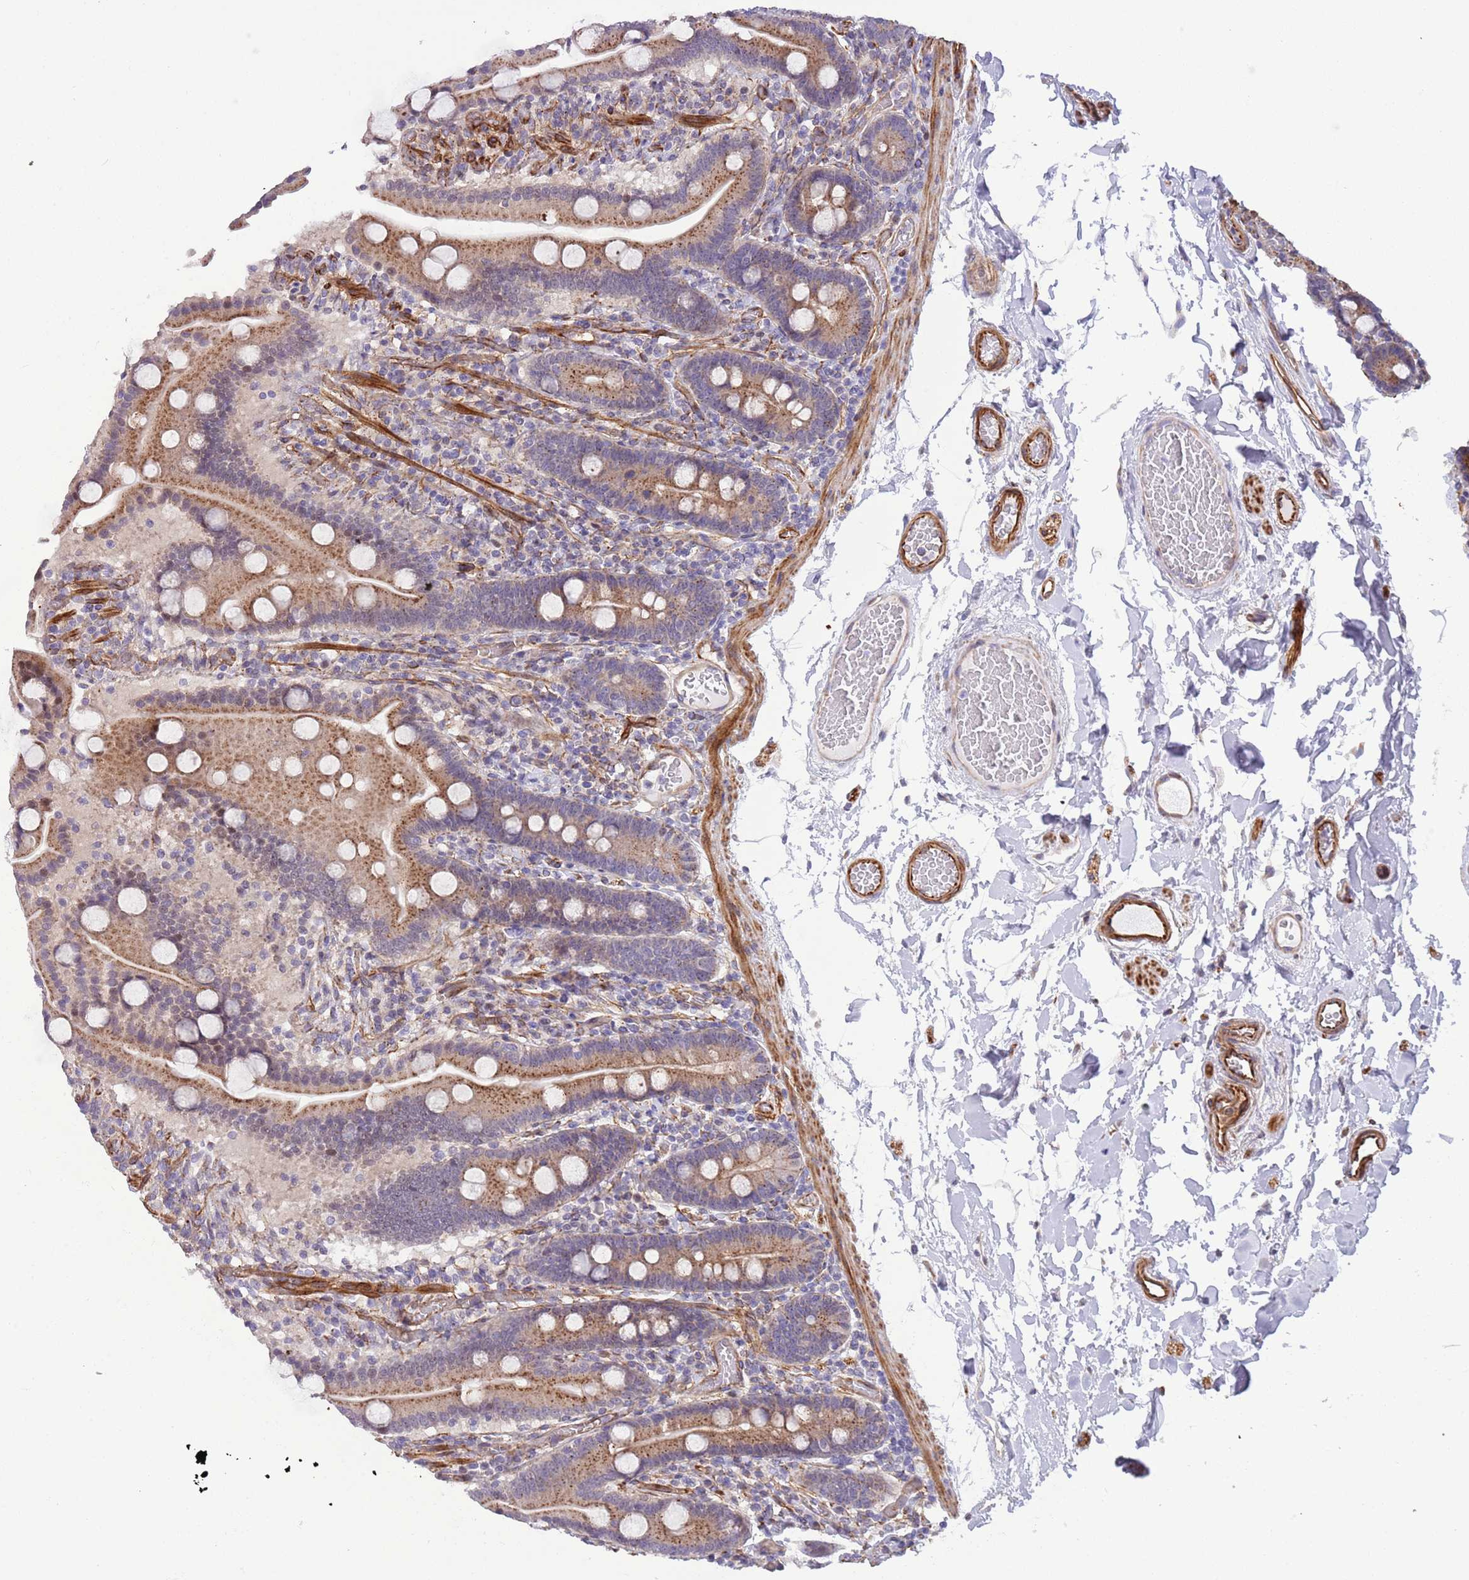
{"staining": {"intensity": "moderate", "quantity": "25%-75%", "location": "cytoplasmic/membranous"}, "tissue": "duodenum", "cell_type": "Glandular cells", "image_type": "normal", "snomed": [{"axis": "morphology", "description": "Normal tissue, NOS"}, {"axis": "topography", "description": "Duodenum"}], "caption": "Protein staining displays moderate cytoplasmic/membranous expression in approximately 25%-75% of glandular cells in unremarkable duodenum. The protein is shown in brown color, while the nuclei are stained blue.", "gene": "GAS2L3", "patient": {"sex": "male", "age": 55}}